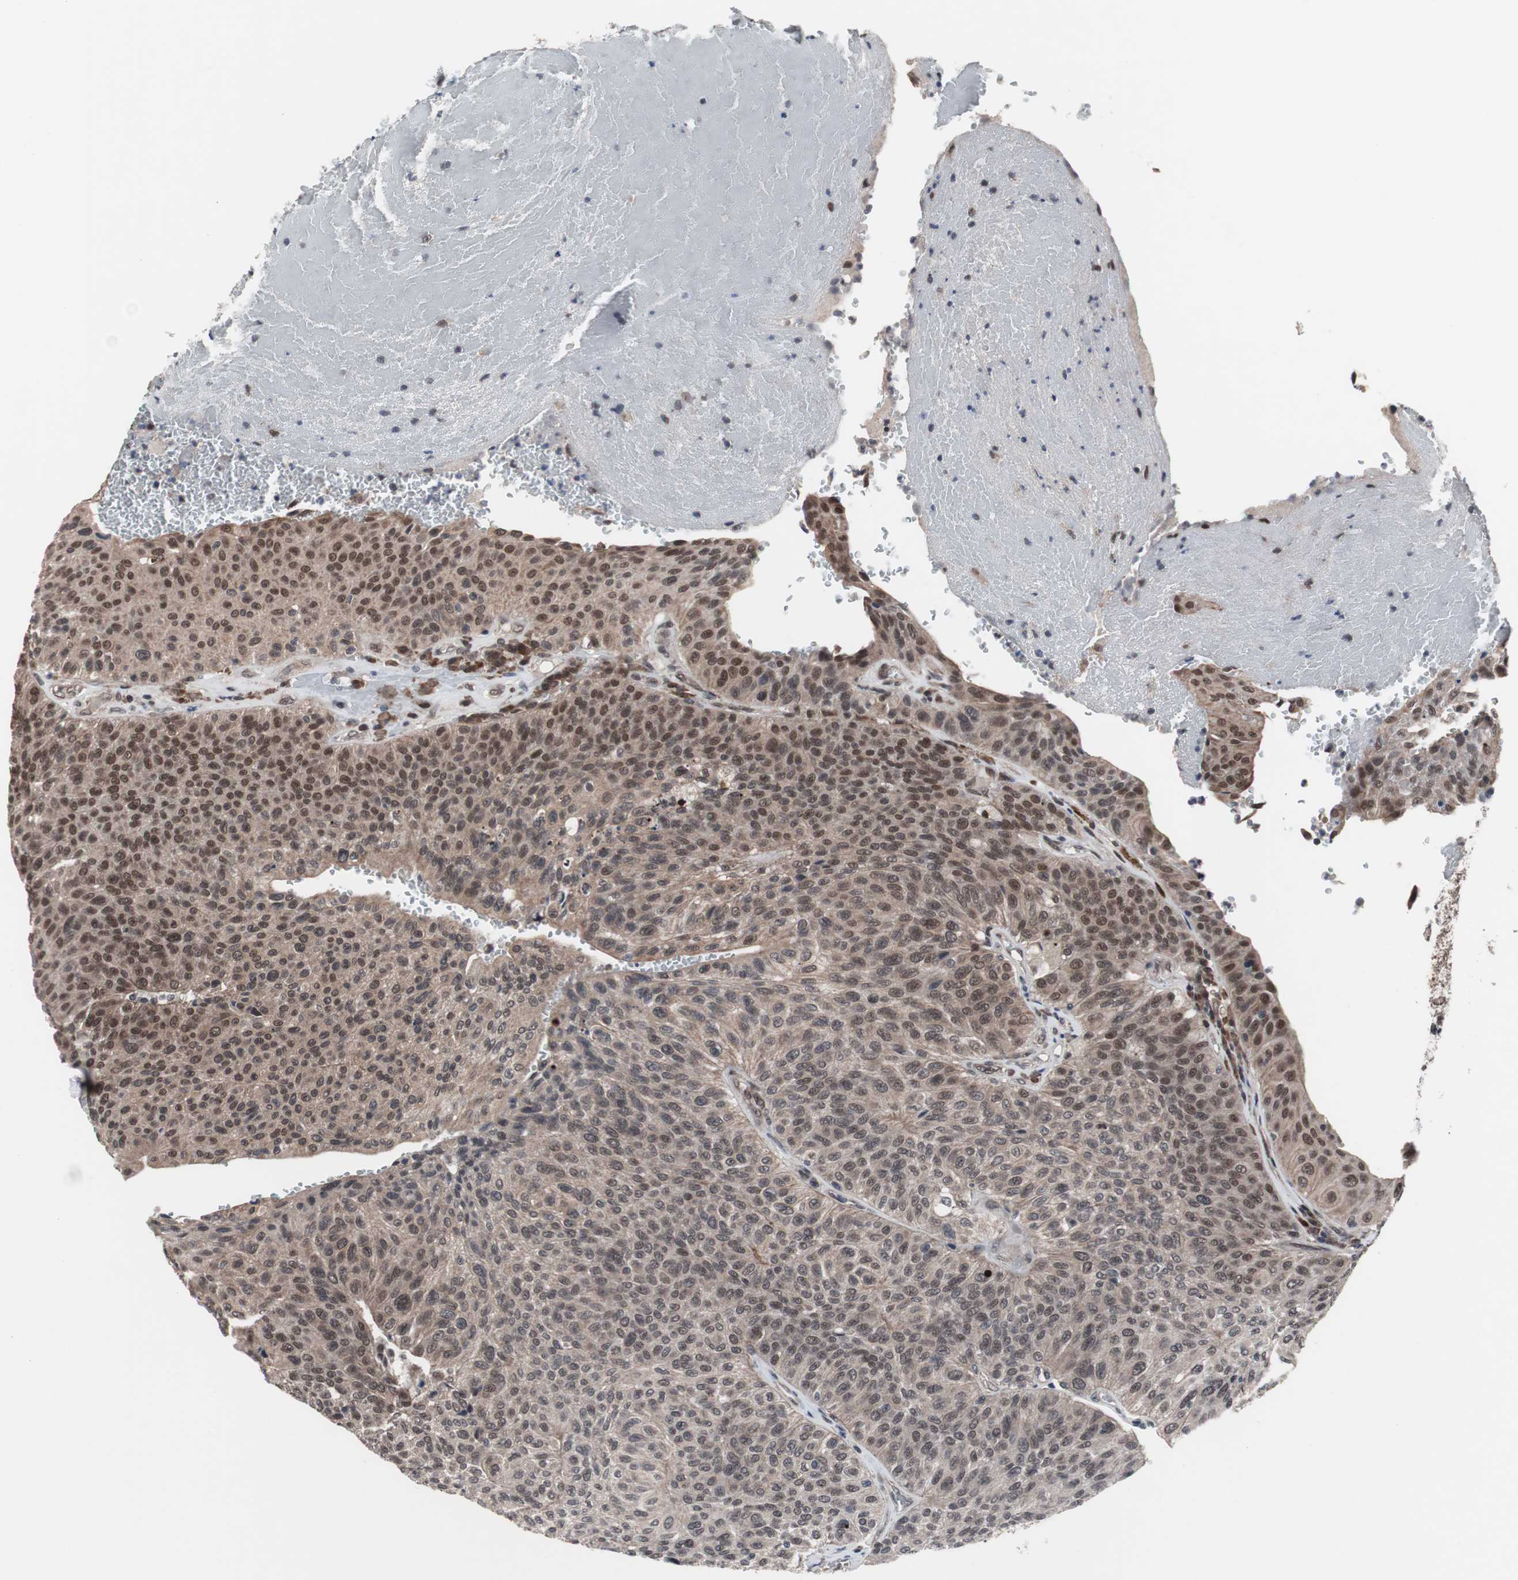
{"staining": {"intensity": "moderate", "quantity": "25%-75%", "location": "cytoplasmic/membranous,nuclear"}, "tissue": "urothelial cancer", "cell_type": "Tumor cells", "image_type": "cancer", "snomed": [{"axis": "morphology", "description": "Urothelial carcinoma, High grade"}, {"axis": "topography", "description": "Urinary bladder"}], "caption": "Protein expression by immunohistochemistry (IHC) demonstrates moderate cytoplasmic/membranous and nuclear staining in approximately 25%-75% of tumor cells in high-grade urothelial carcinoma. (IHC, brightfield microscopy, high magnification).", "gene": "GTF2F2", "patient": {"sex": "male", "age": 66}}